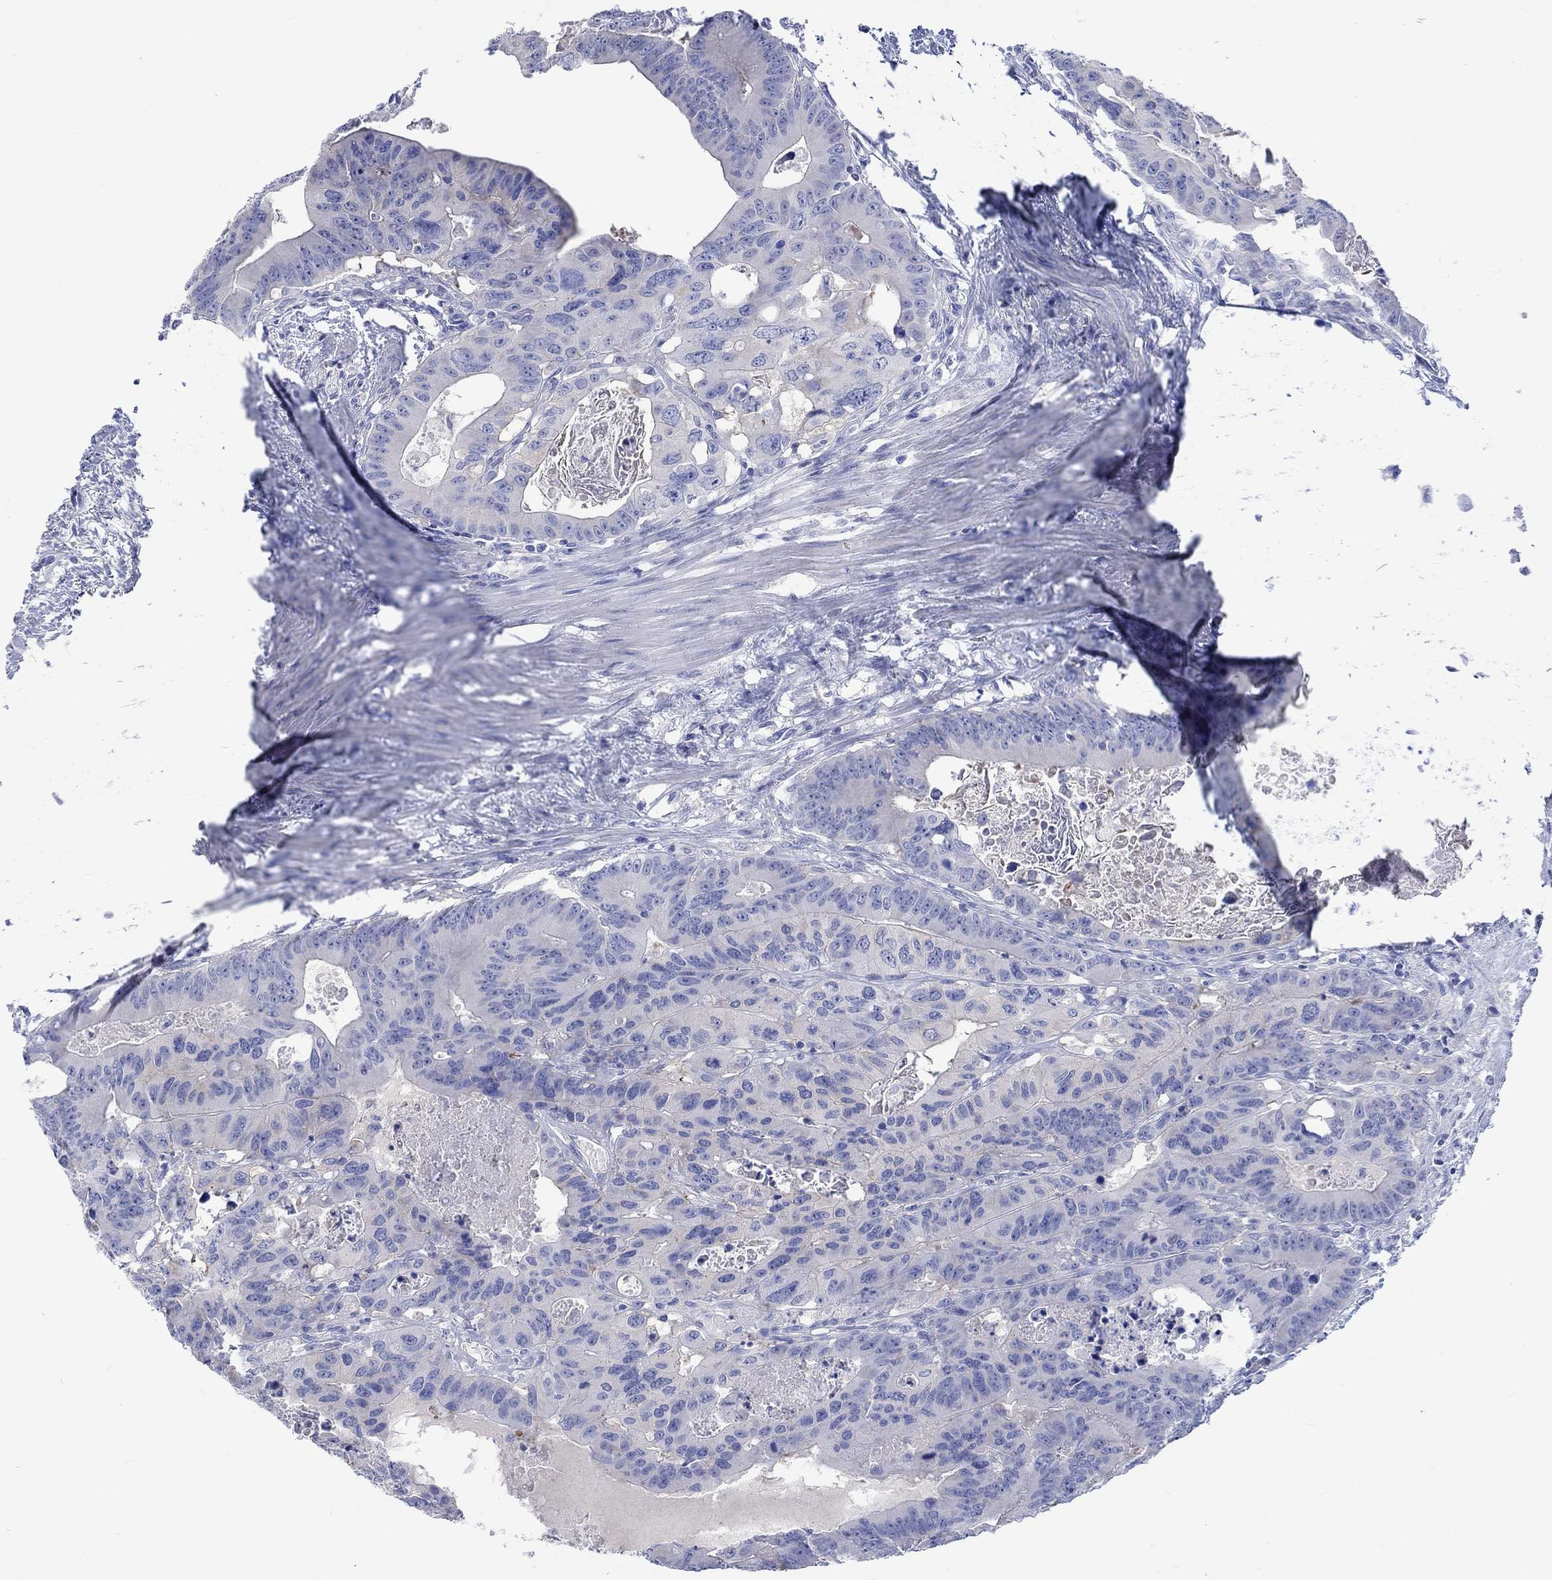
{"staining": {"intensity": "negative", "quantity": "none", "location": "none"}, "tissue": "colorectal cancer", "cell_type": "Tumor cells", "image_type": "cancer", "snomed": [{"axis": "morphology", "description": "Adenocarcinoma, NOS"}, {"axis": "topography", "description": "Rectum"}], "caption": "Immunohistochemistry image of colorectal cancer (adenocarcinoma) stained for a protein (brown), which displays no positivity in tumor cells.", "gene": "TOMM20L", "patient": {"sex": "male", "age": 64}}